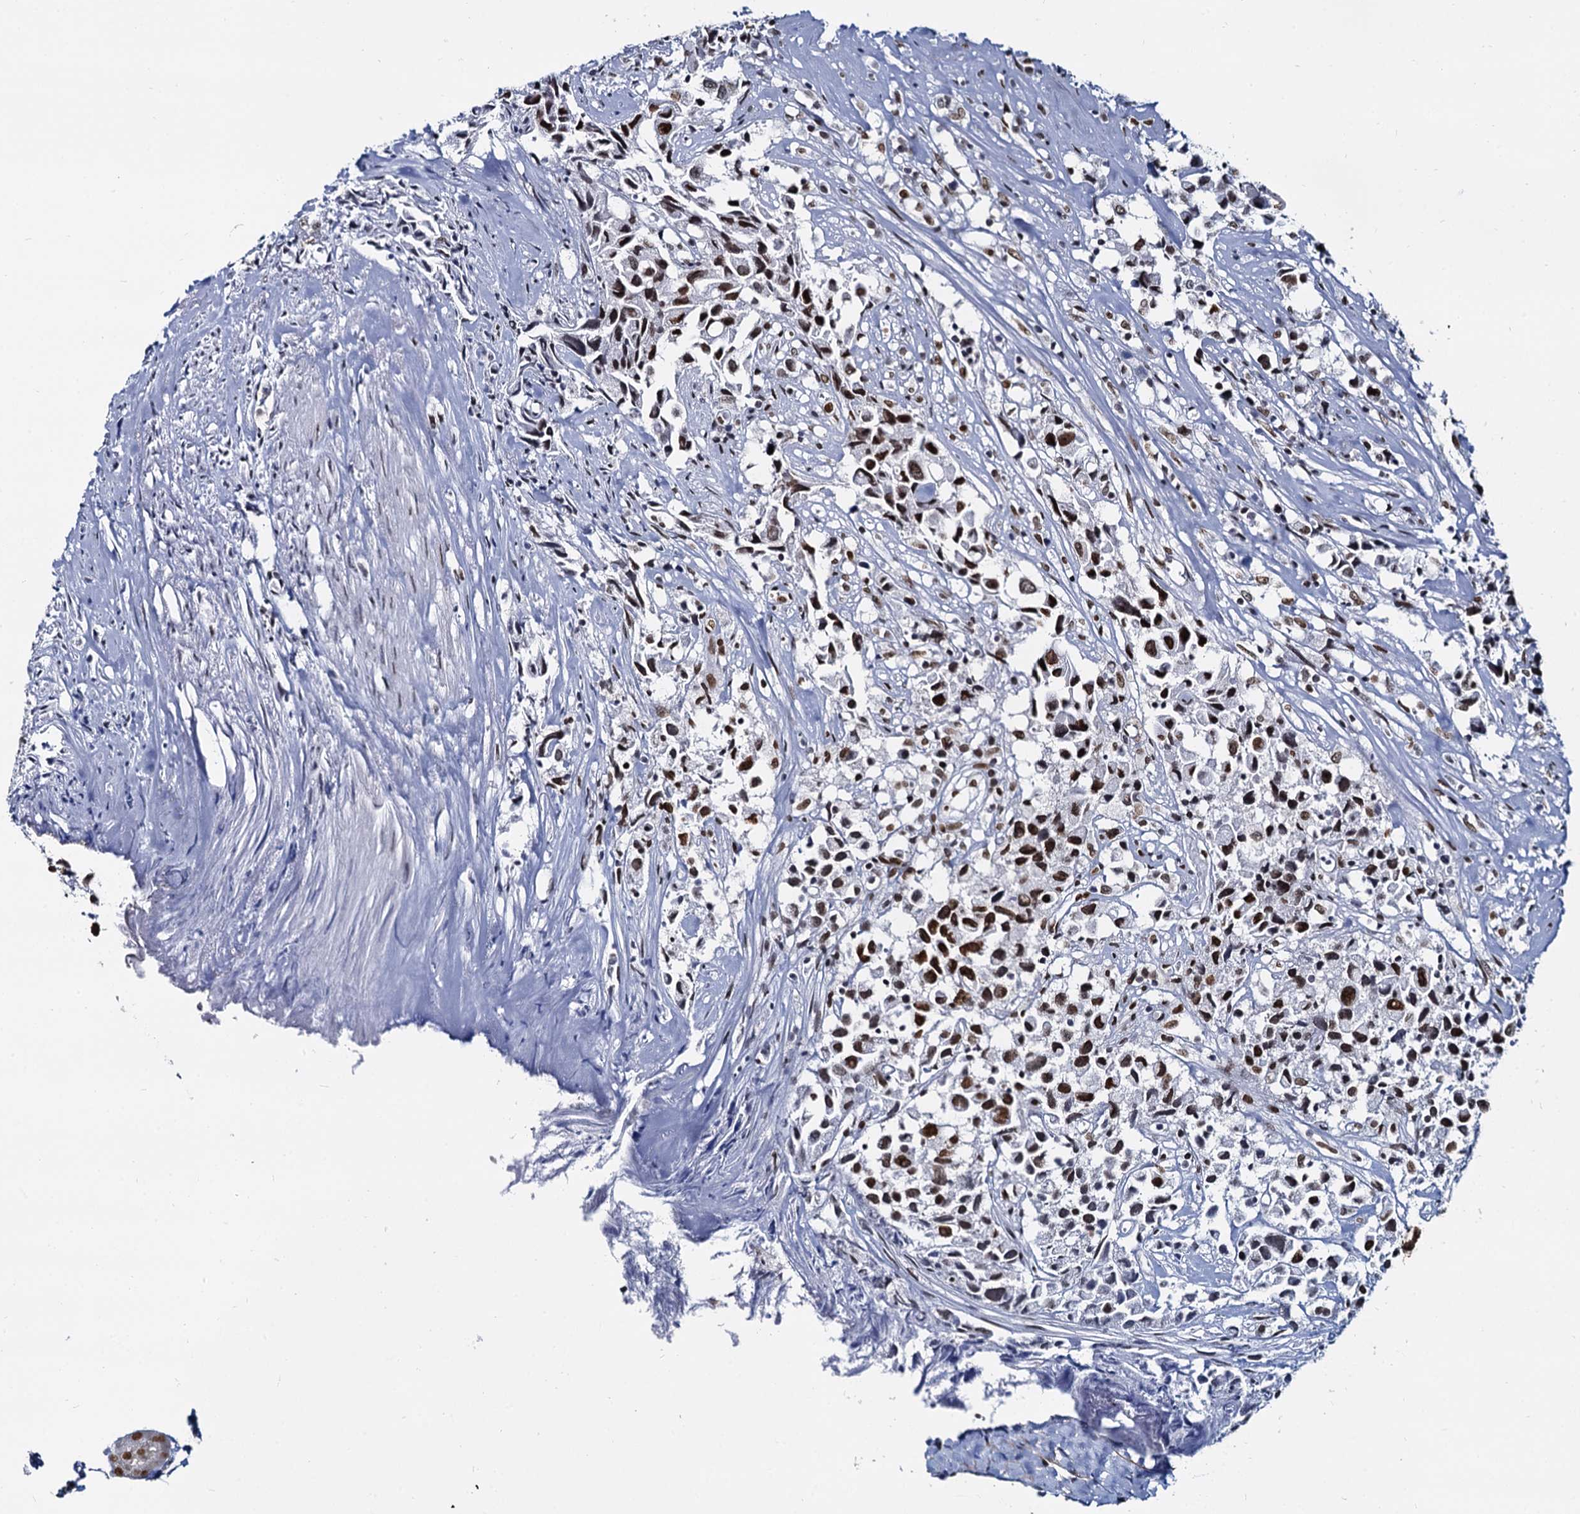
{"staining": {"intensity": "strong", "quantity": ">75%", "location": "nuclear"}, "tissue": "urothelial cancer", "cell_type": "Tumor cells", "image_type": "cancer", "snomed": [{"axis": "morphology", "description": "Urothelial carcinoma, High grade"}, {"axis": "topography", "description": "Urinary bladder"}], "caption": "An image of human urothelial cancer stained for a protein reveals strong nuclear brown staining in tumor cells. Immunohistochemistry stains the protein of interest in brown and the nuclei are stained blue.", "gene": "CMAS", "patient": {"sex": "female", "age": 75}}